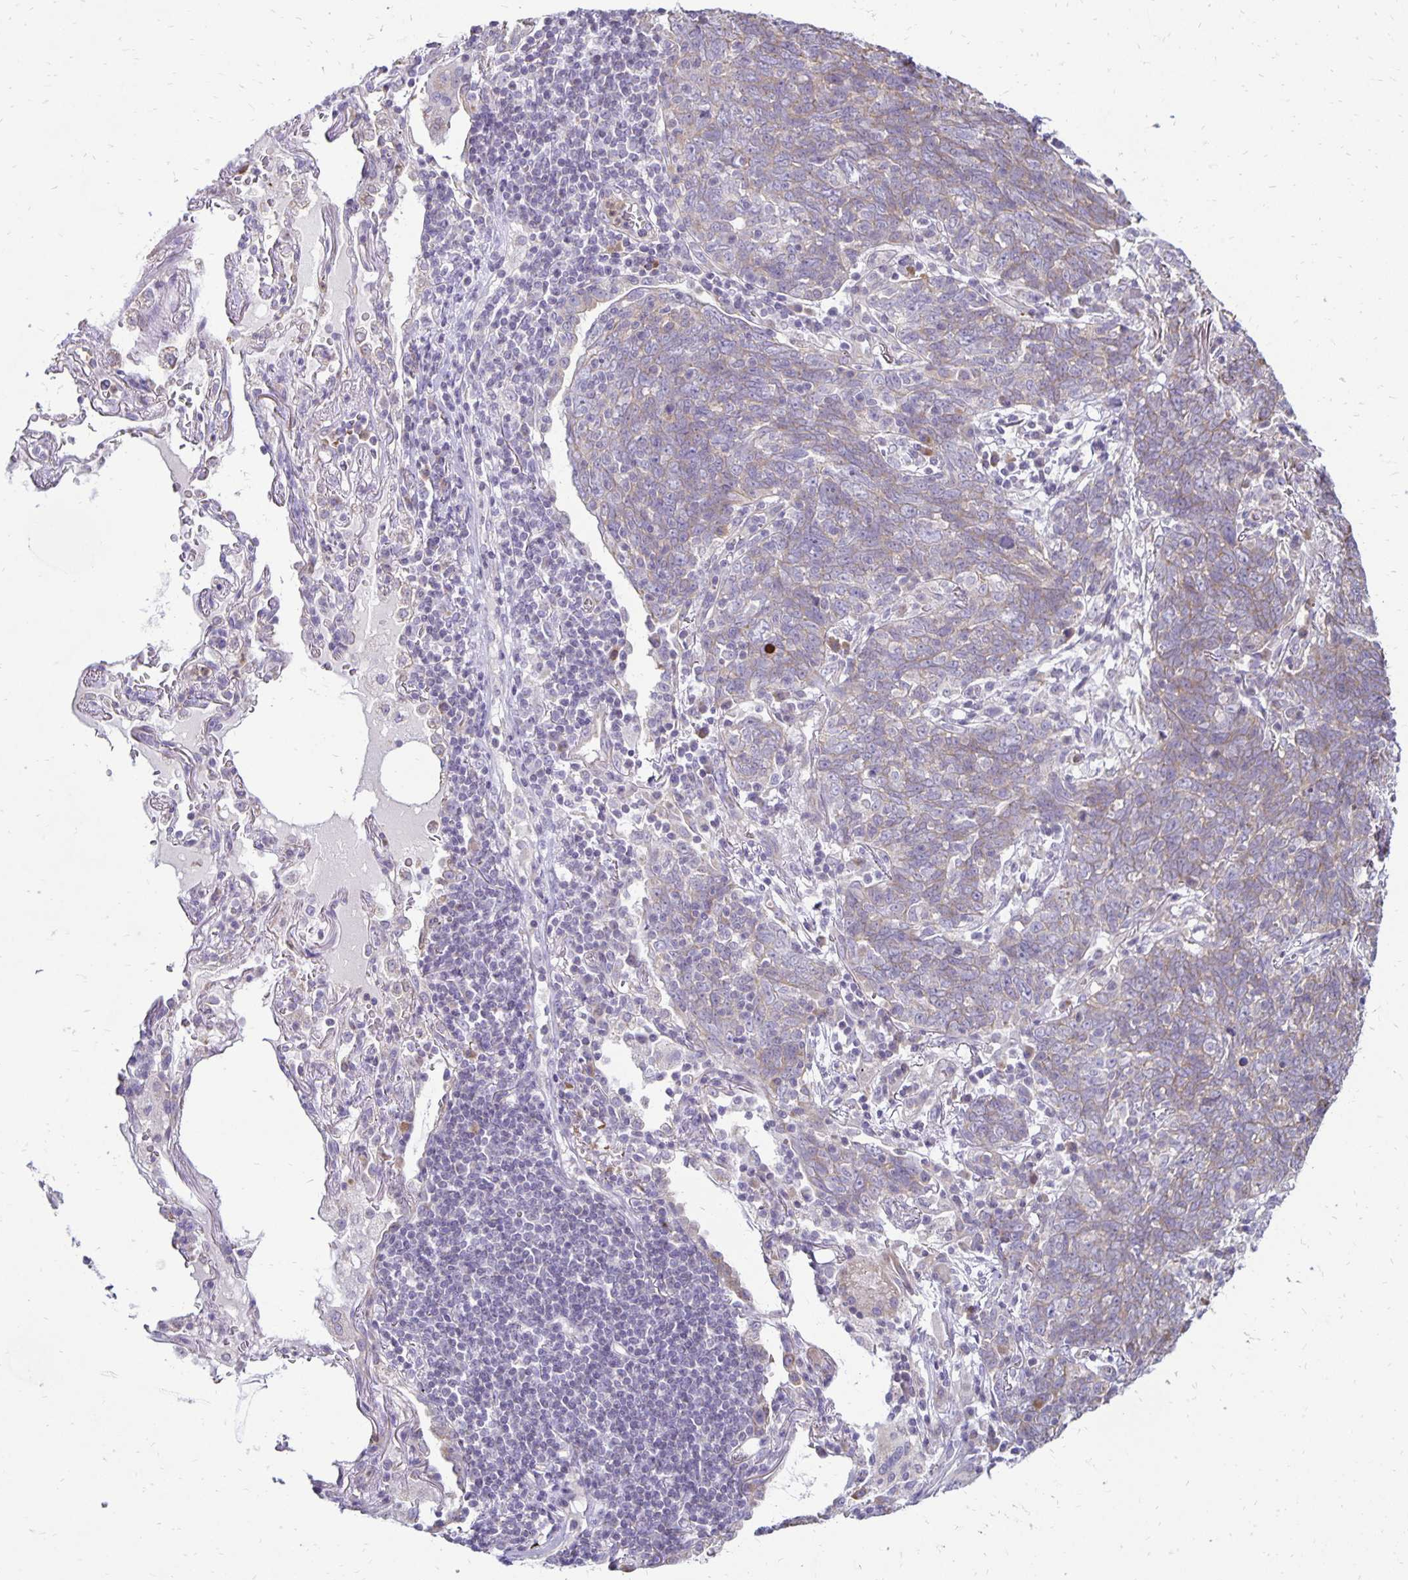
{"staining": {"intensity": "weak", "quantity": "<25%", "location": "cytoplasmic/membranous"}, "tissue": "lung cancer", "cell_type": "Tumor cells", "image_type": "cancer", "snomed": [{"axis": "morphology", "description": "Squamous cell carcinoma, NOS"}, {"axis": "topography", "description": "Lung"}], "caption": "Immunohistochemistry image of neoplastic tissue: lung cancer (squamous cell carcinoma) stained with DAB exhibits no significant protein staining in tumor cells.", "gene": "FN3K", "patient": {"sex": "female", "age": 72}}